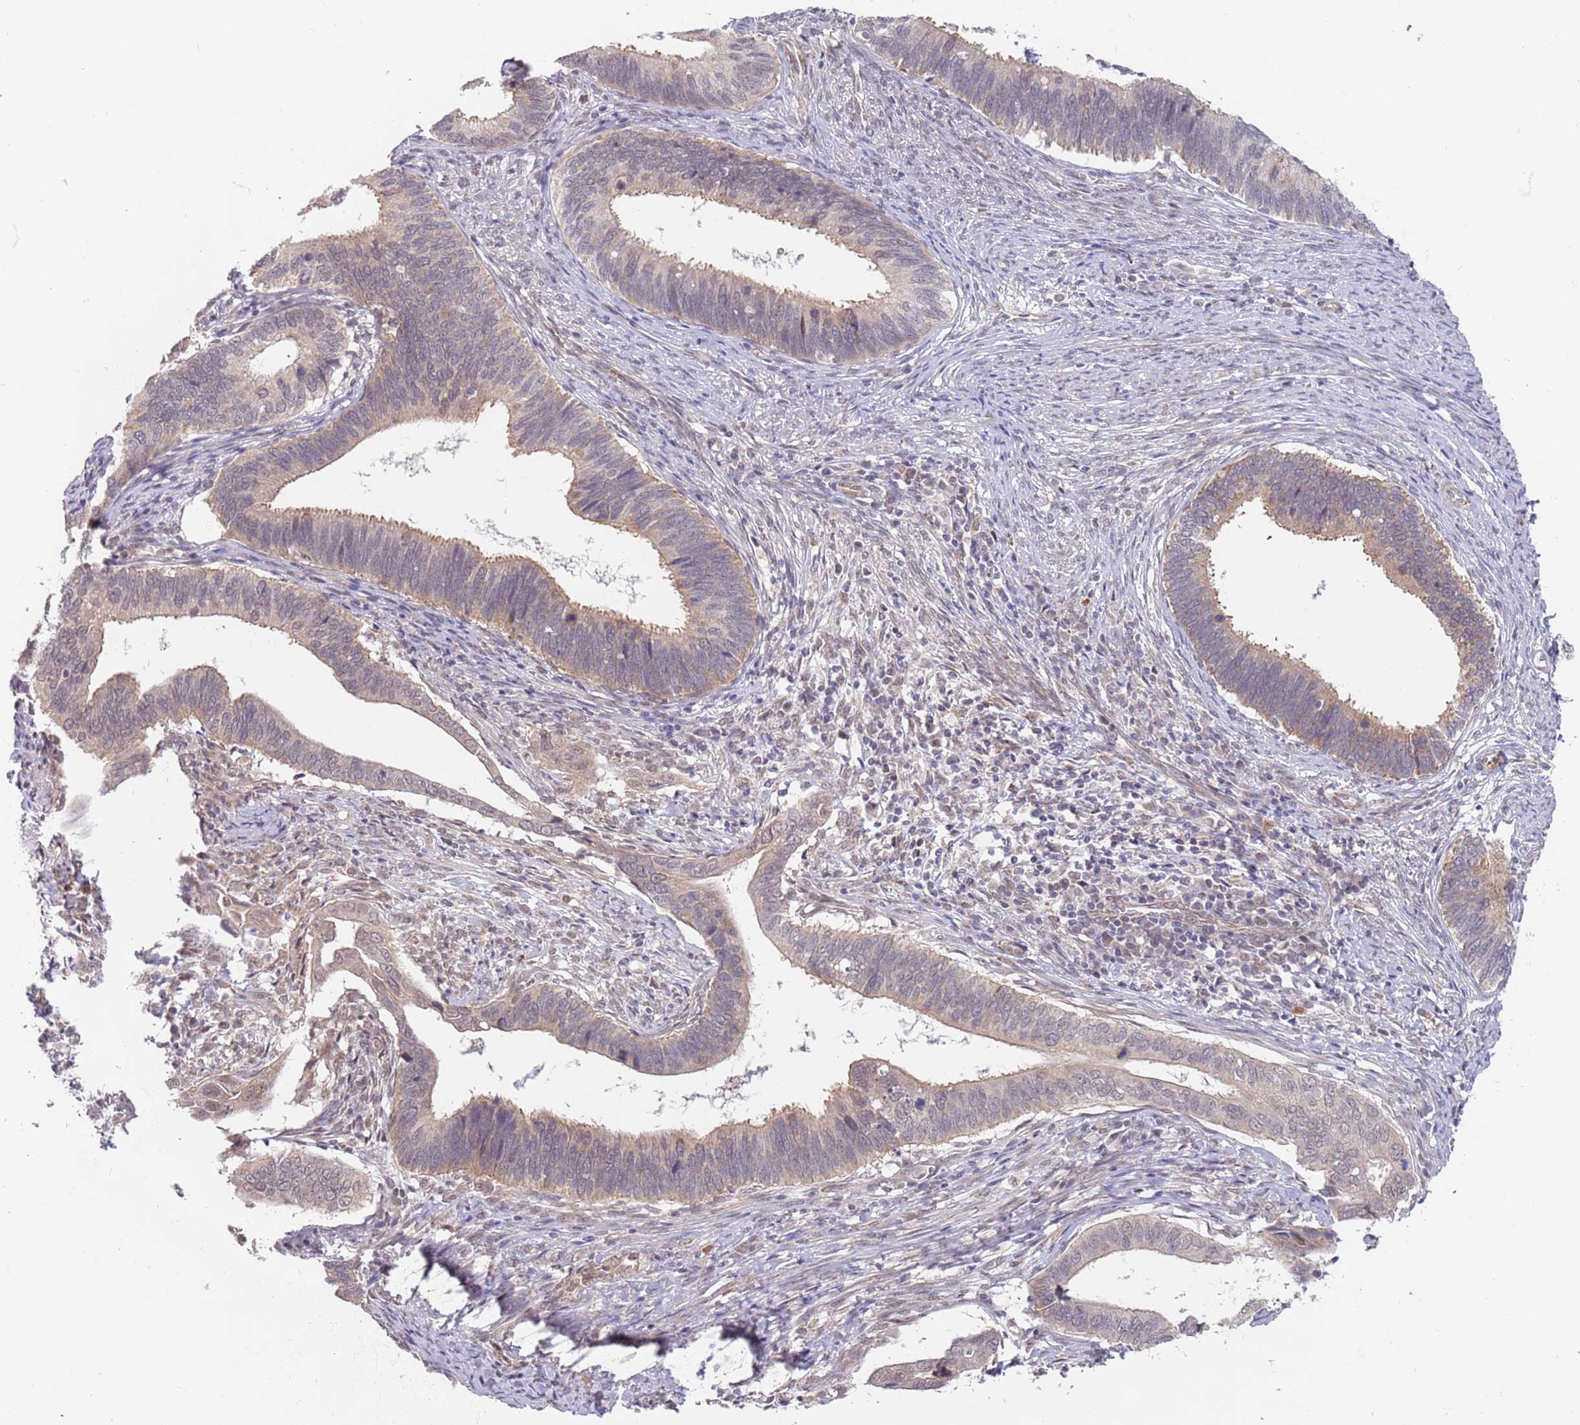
{"staining": {"intensity": "weak", "quantity": ">75%", "location": "cytoplasmic/membranous,nuclear"}, "tissue": "cervical cancer", "cell_type": "Tumor cells", "image_type": "cancer", "snomed": [{"axis": "morphology", "description": "Adenocarcinoma, NOS"}, {"axis": "topography", "description": "Cervix"}], "caption": "IHC staining of cervical cancer, which displays low levels of weak cytoplasmic/membranous and nuclear positivity in about >75% of tumor cells indicating weak cytoplasmic/membranous and nuclear protein expression. The staining was performed using DAB (3,3'-diaminobenzidine) (brown) for protein detection and nuclei were counterstained in hematoxylin (blue).", "gene": "UQCC3", "patient": {"sex": "female", "age": 42}}